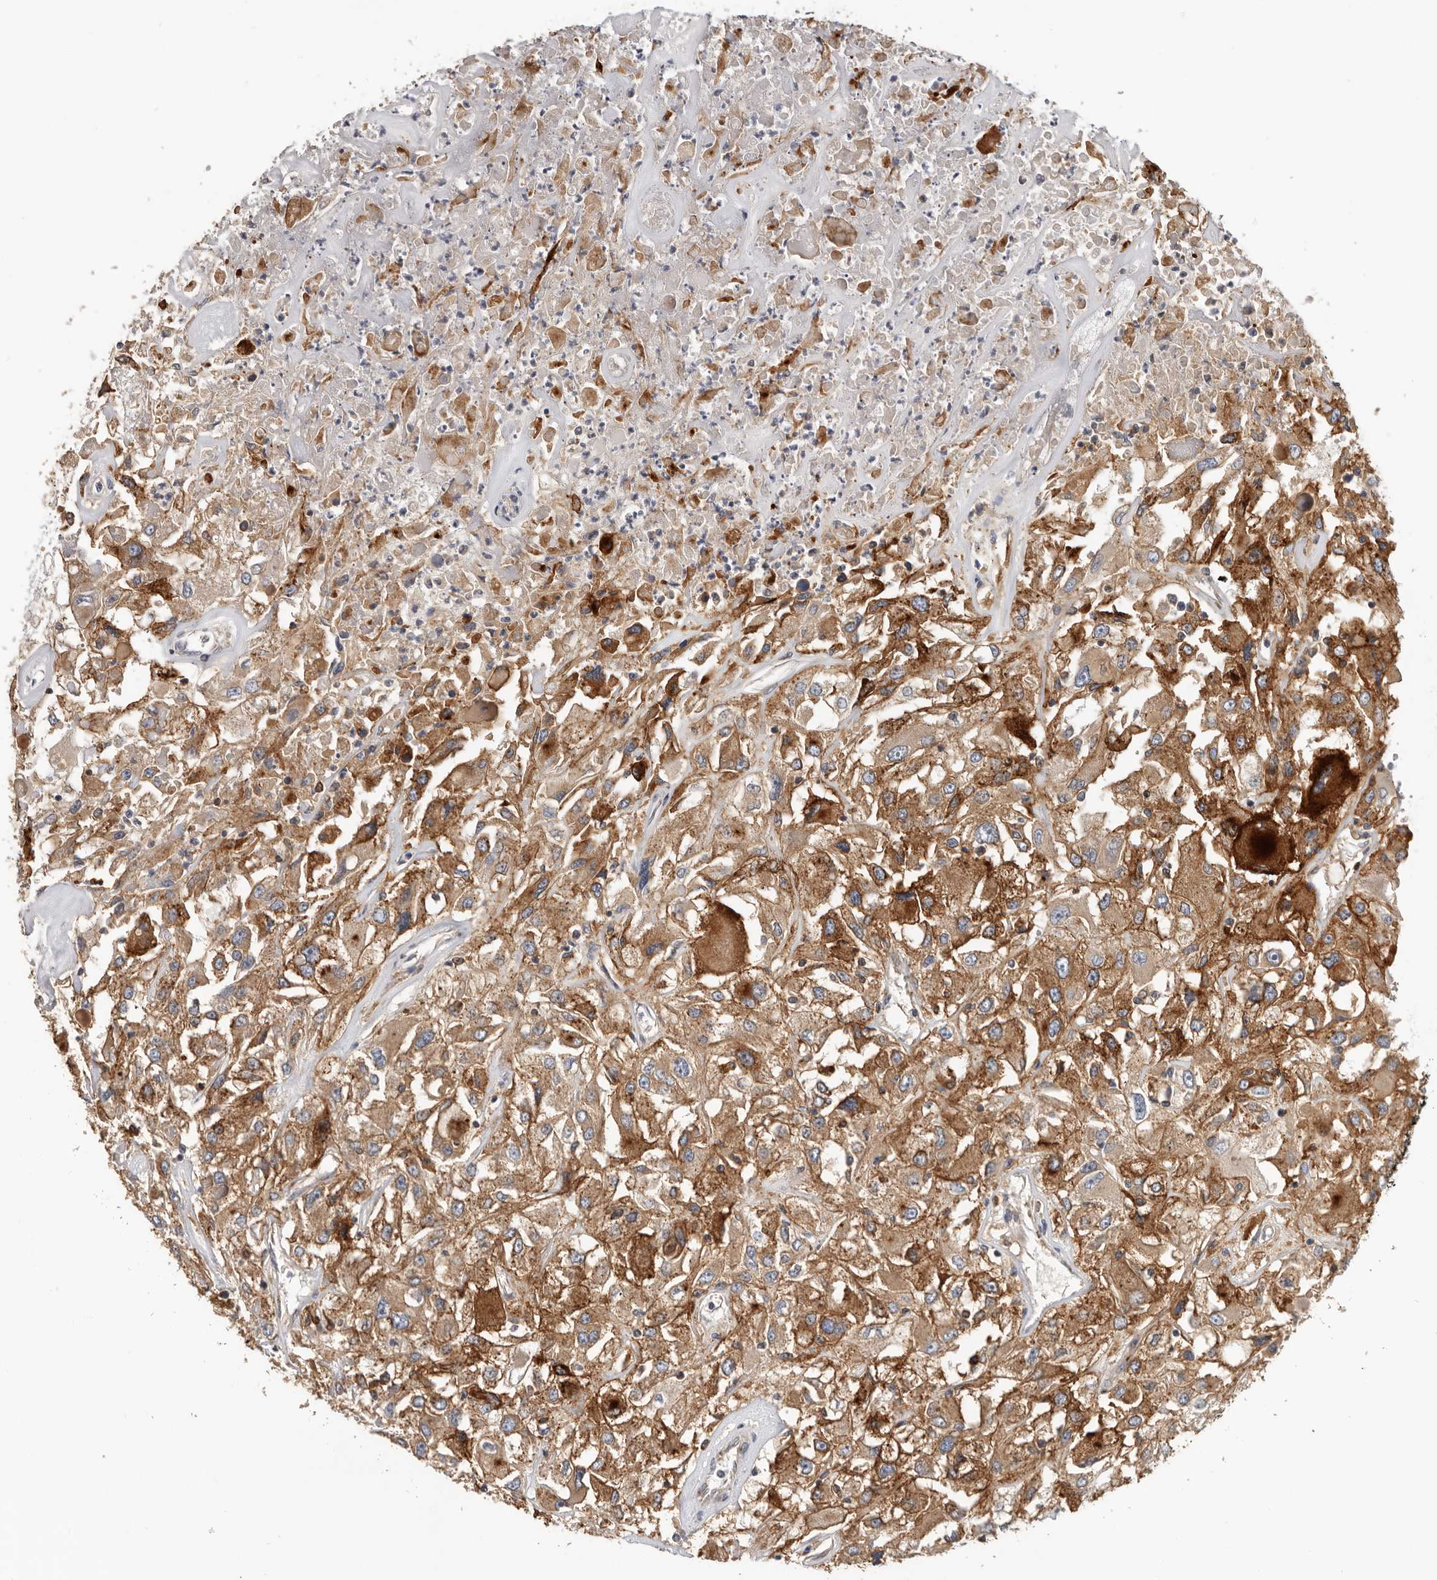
{"staining": {"intensity": "strong", "quantity": ">75%", "location": "cytoplasmic/membranous"}, "tissue": "renal cancer", "cell_type": "Tumor cells", "image_type": "cancer", "snomed": [{"axis": "morphology", "description": "Adenocarcinoma, NOS"}, {"axis": "topography", "description": "Kidney"}], "caption": "High-magnification brightfield microscopy of renal cancer stained with DAB (brown) and counterstained with hematoxylin (blue). tumor cells exhibit strong cytoplasmic/membranous expression is identified in about>75% of cells.", "gene": "TFRC", "patient": {"sex": "female", "age": 52}}